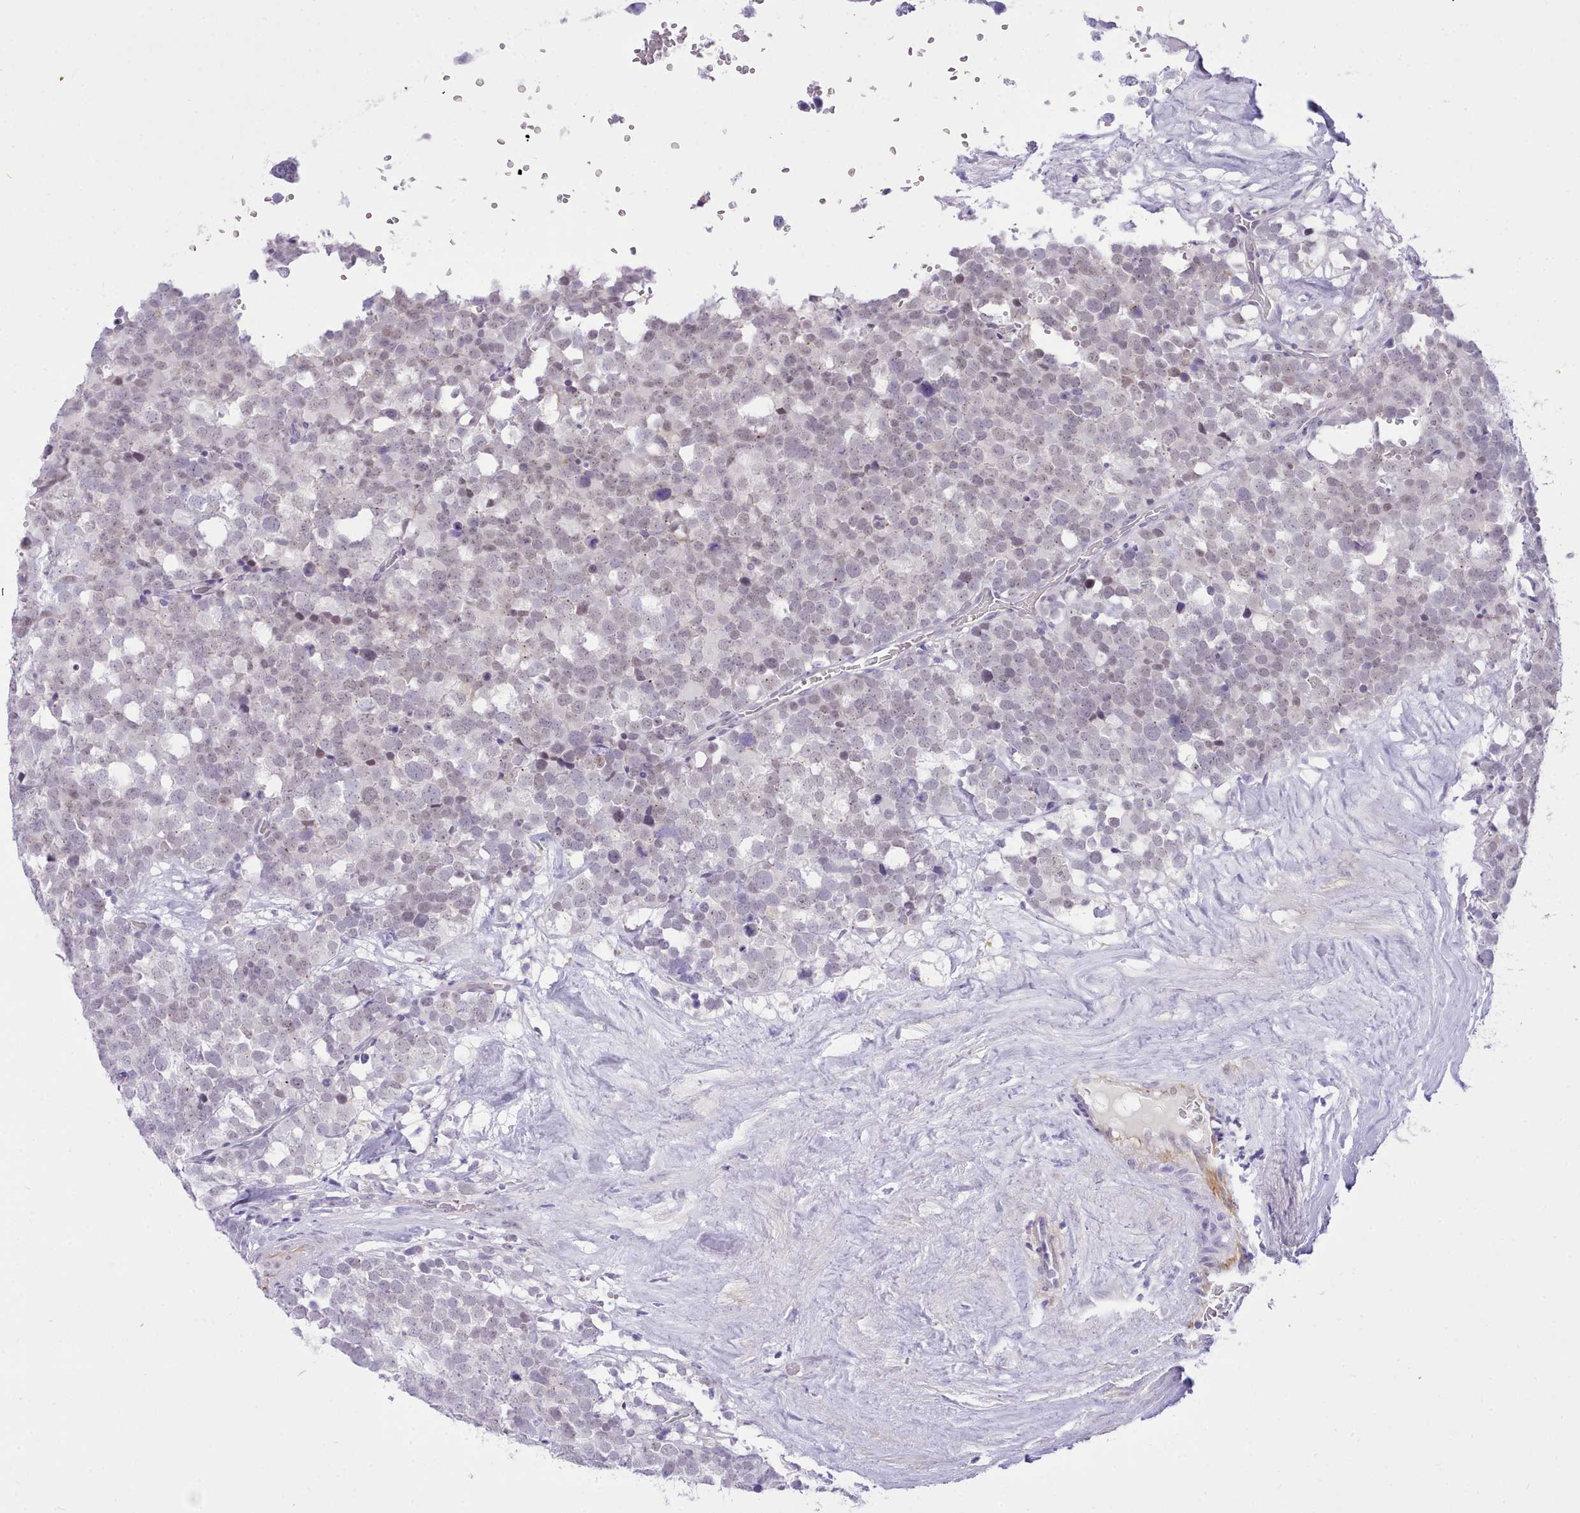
{"staining": {"intensity": "weak", "quantity": "<25%", "location": "nuclear"}, "tissue": "testis cancer", "cell_type": "Tumor cells", "image_type": "cancer", "snomed": [{"axis": "morphology", "description": "Seminoma, NOS"}, {"axis": "topography", "description": "Testis"}], "caption": "IHC histopathology image of testis cancer (seminoma) stained for a protein (brown), which demonstrates no staining in tumor cells.", "gene": "LRRC37A", "patient": {"sex": "male", "age": 71}}